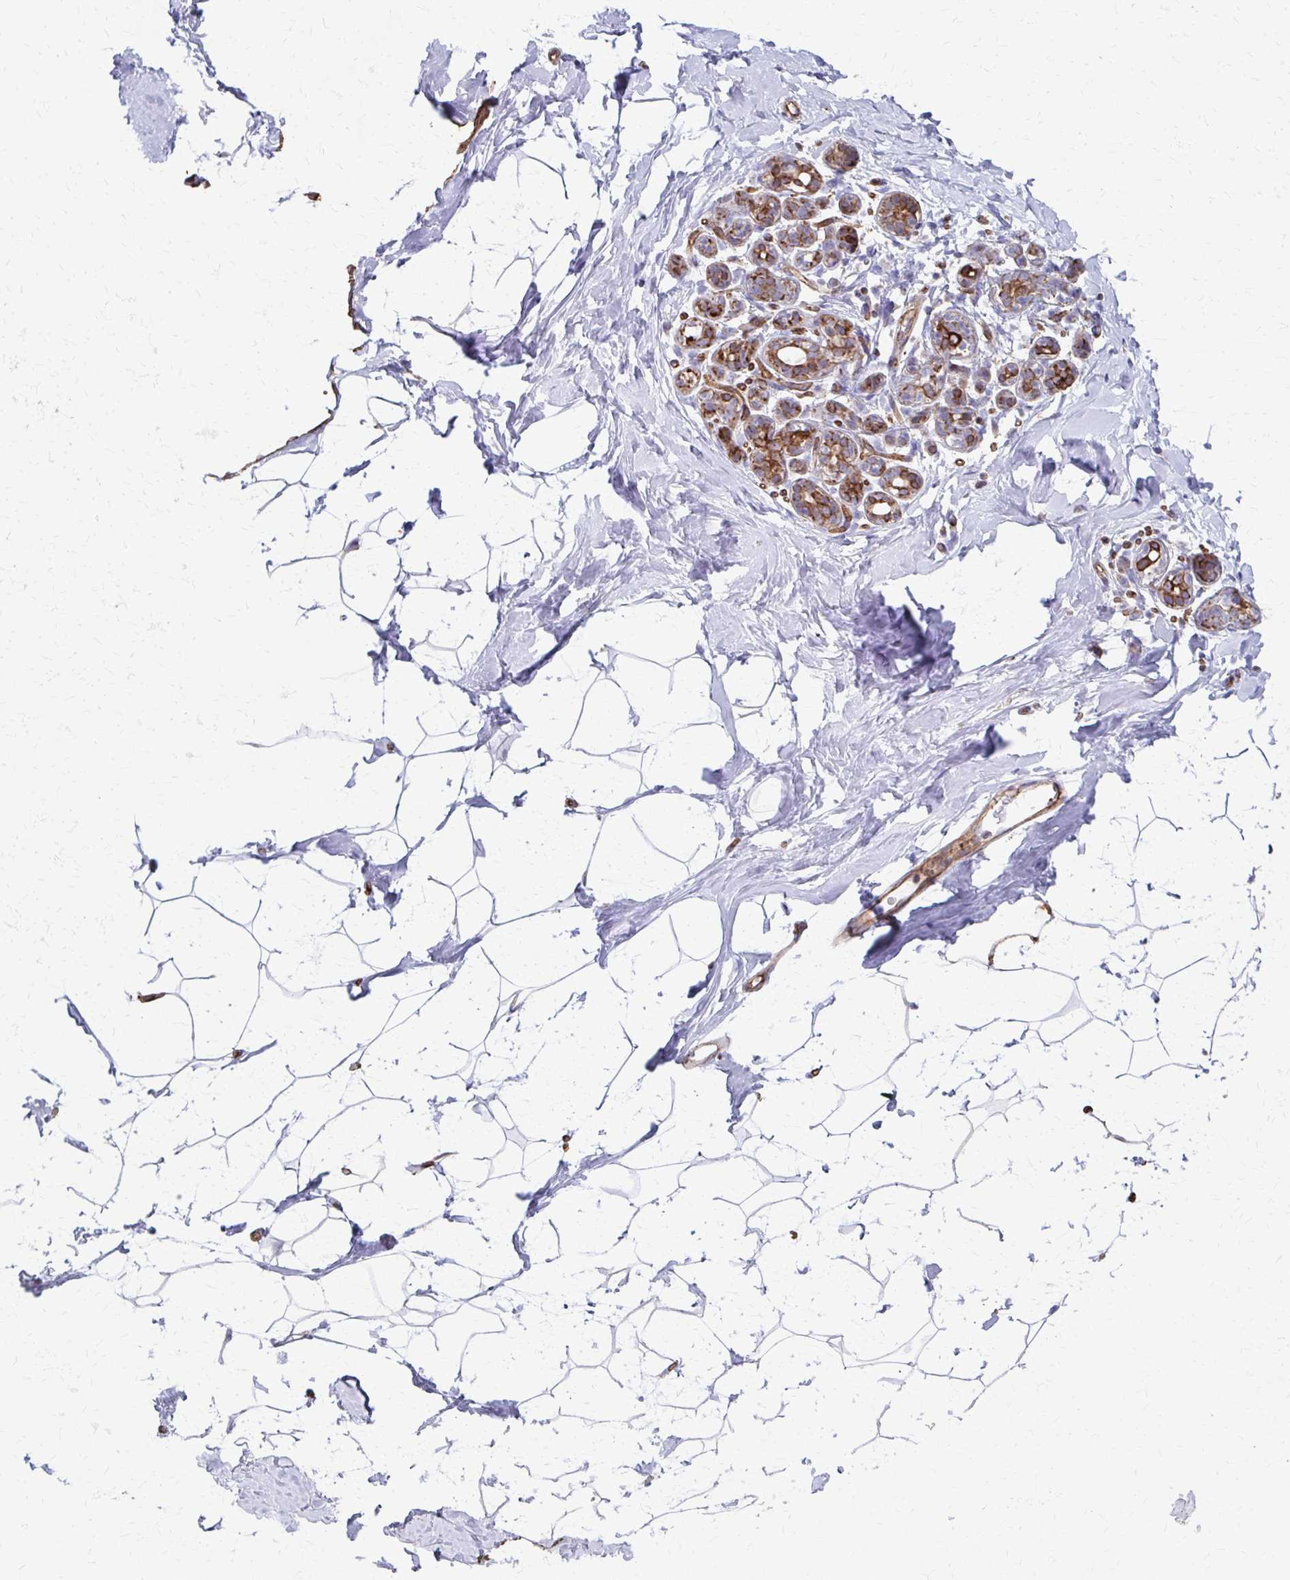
{"staining": {"intensity": "negative", "quantity": "none", "location": "none"}, "tissue": "breast", "cell_type": "Adipocytes", "image_type": "normal", "snomed": [{"axis": "morphology", "description": "Normal tissue, NOS"}, {"axis": "topography", "description": "Breast"}], "caption": "Adipocytes show no significant expression in normal breast. (DAB (3,3'-diaminobenzidine) immunohistochemistry, high magnification).", "gene": "FAHD1", "patient": {"sex": "female", "age": 32}}